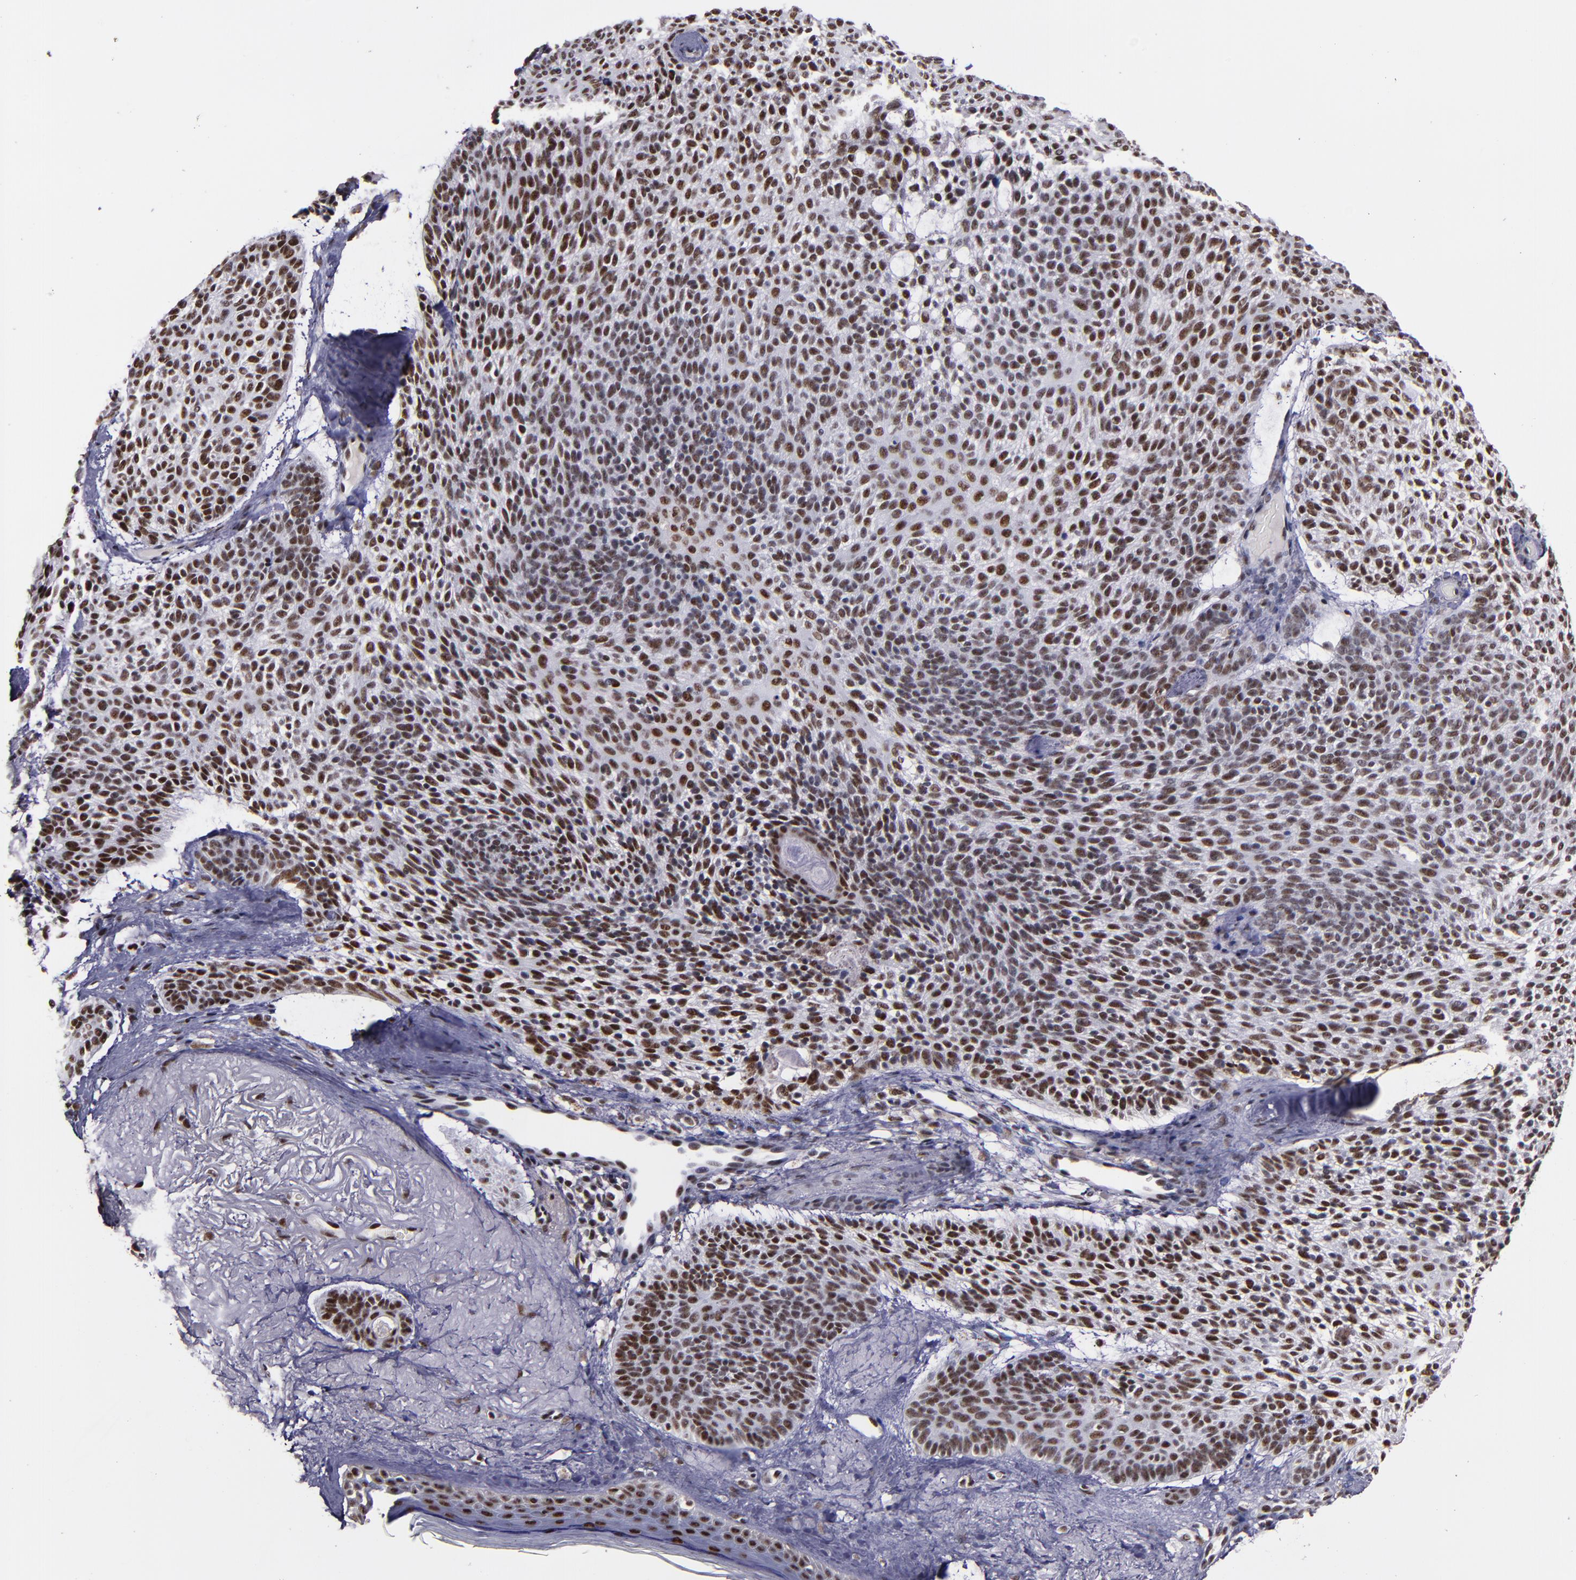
{"staining": {"intensity": "moderate", "quantity": ">75%", "location": "nuclear"}, "tissue": "skin cancer", "cell_type": "Tumor cells", "image_type": "cancer", "snomed": [{"axis": "morphology", "description": "Normal tissue, NOS"}, {"axis": "morphology", "description": "Basal cell carcinoma"}, {"axis": "topography", "description": "Skin"}], "caption": "High-magnification brightfield microscopy of skin cancer stained with DAB (brown) and counterstained with hematoxylin (blue). tumor cells exhibit moderate nuclear staining is present in about>75% of cells.", "gene": "PPP4R3A", "patient": {"sex": "female", "age": 70}}